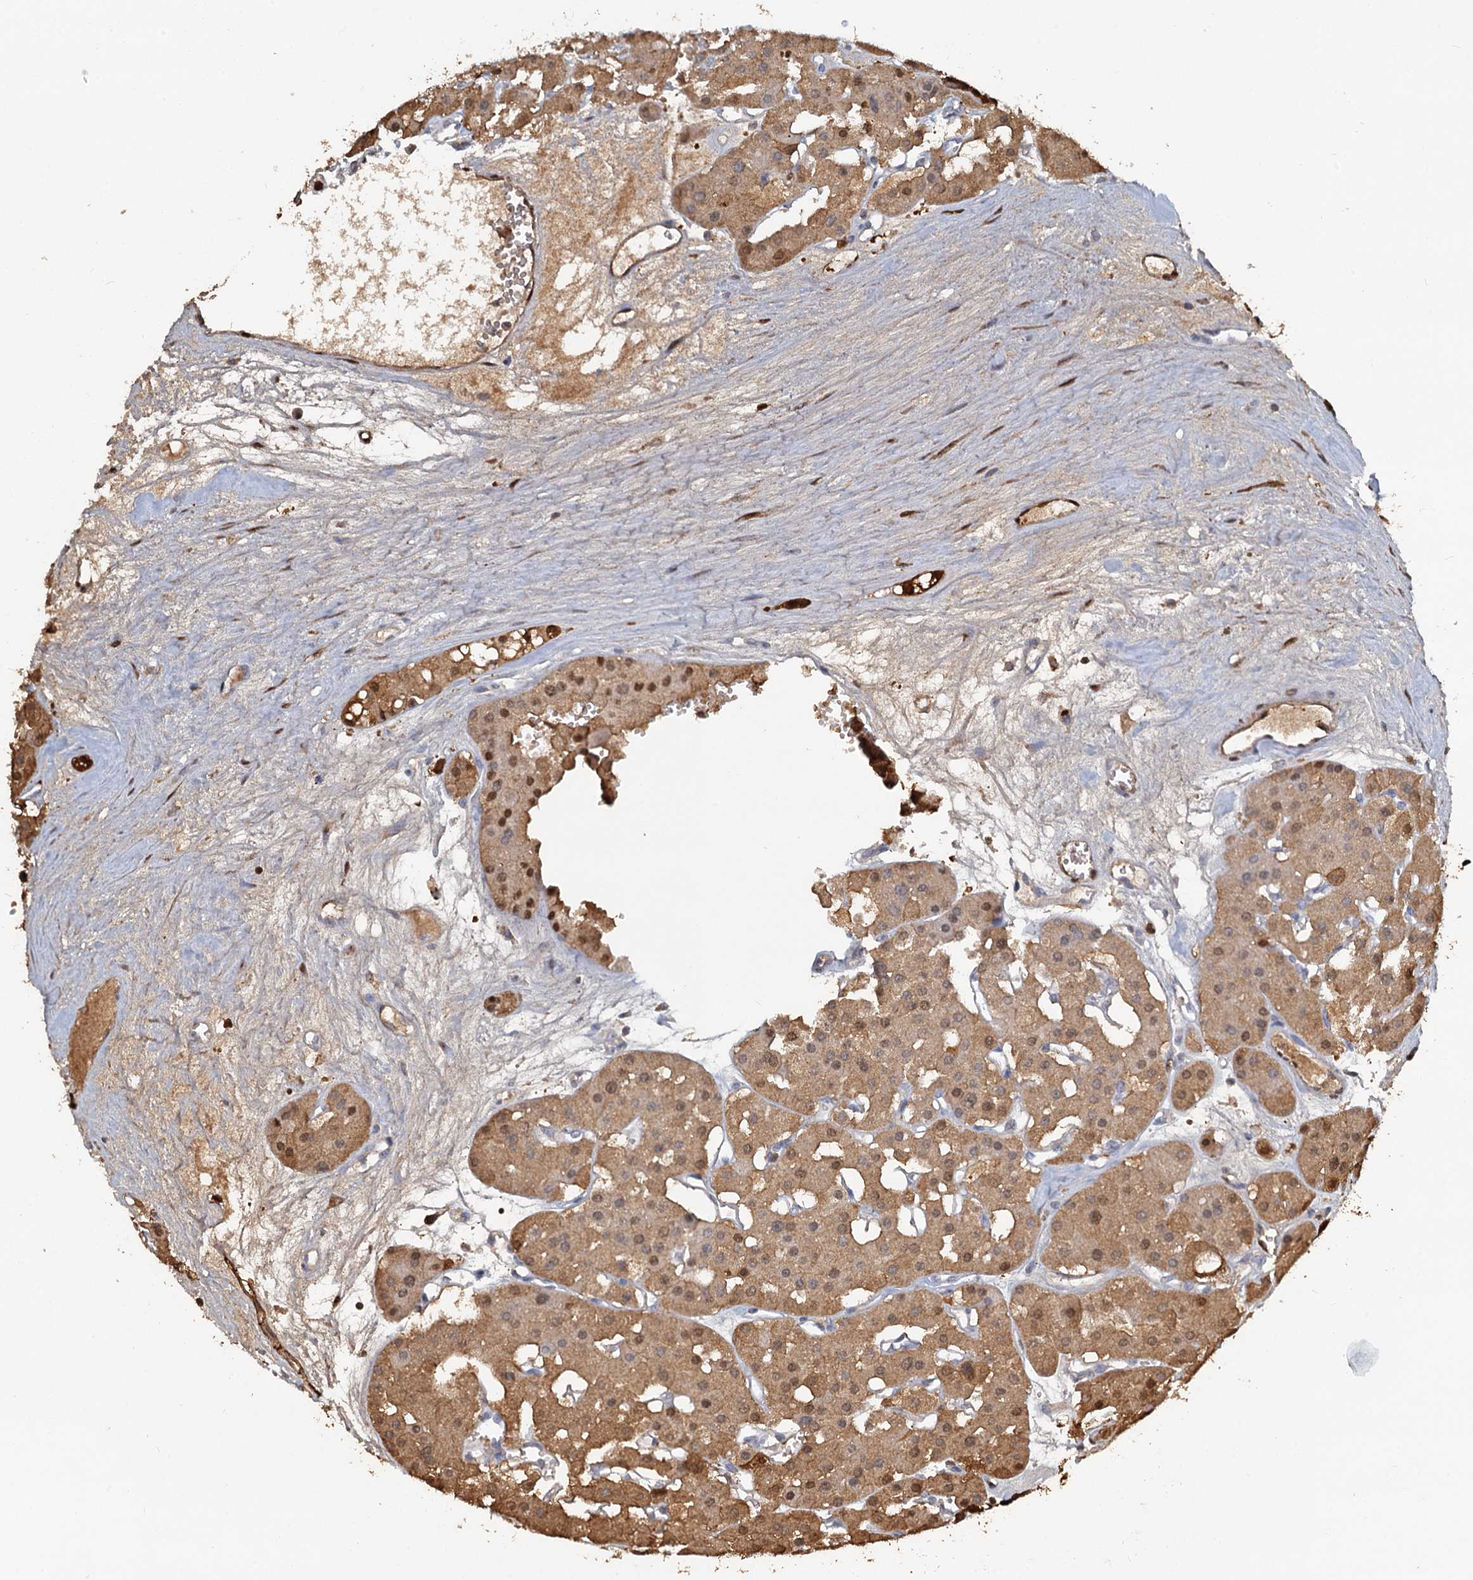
{"staining": {"intensity": "moderate", "quantity": ">75%", "location": "cytoplasmic/membranous,nuclear"}, "tissue": "renal cancer", "cell_type": "Tumor cells", "image_type": "cancer", "snomed": [{"axis": "morphology", "description": "Carcinoma, NOS"}, {"axis": "topography", "description": "Kidney"}], "caption": "Renal cancer was stained to show a protein in brown. There is medium levels of moderate cytoplasmic/membranous and nuclear positivity in approximately >75% of tumor cells.", "gene": "S100A6", "patient": {"sex": "female", "age": 75}}